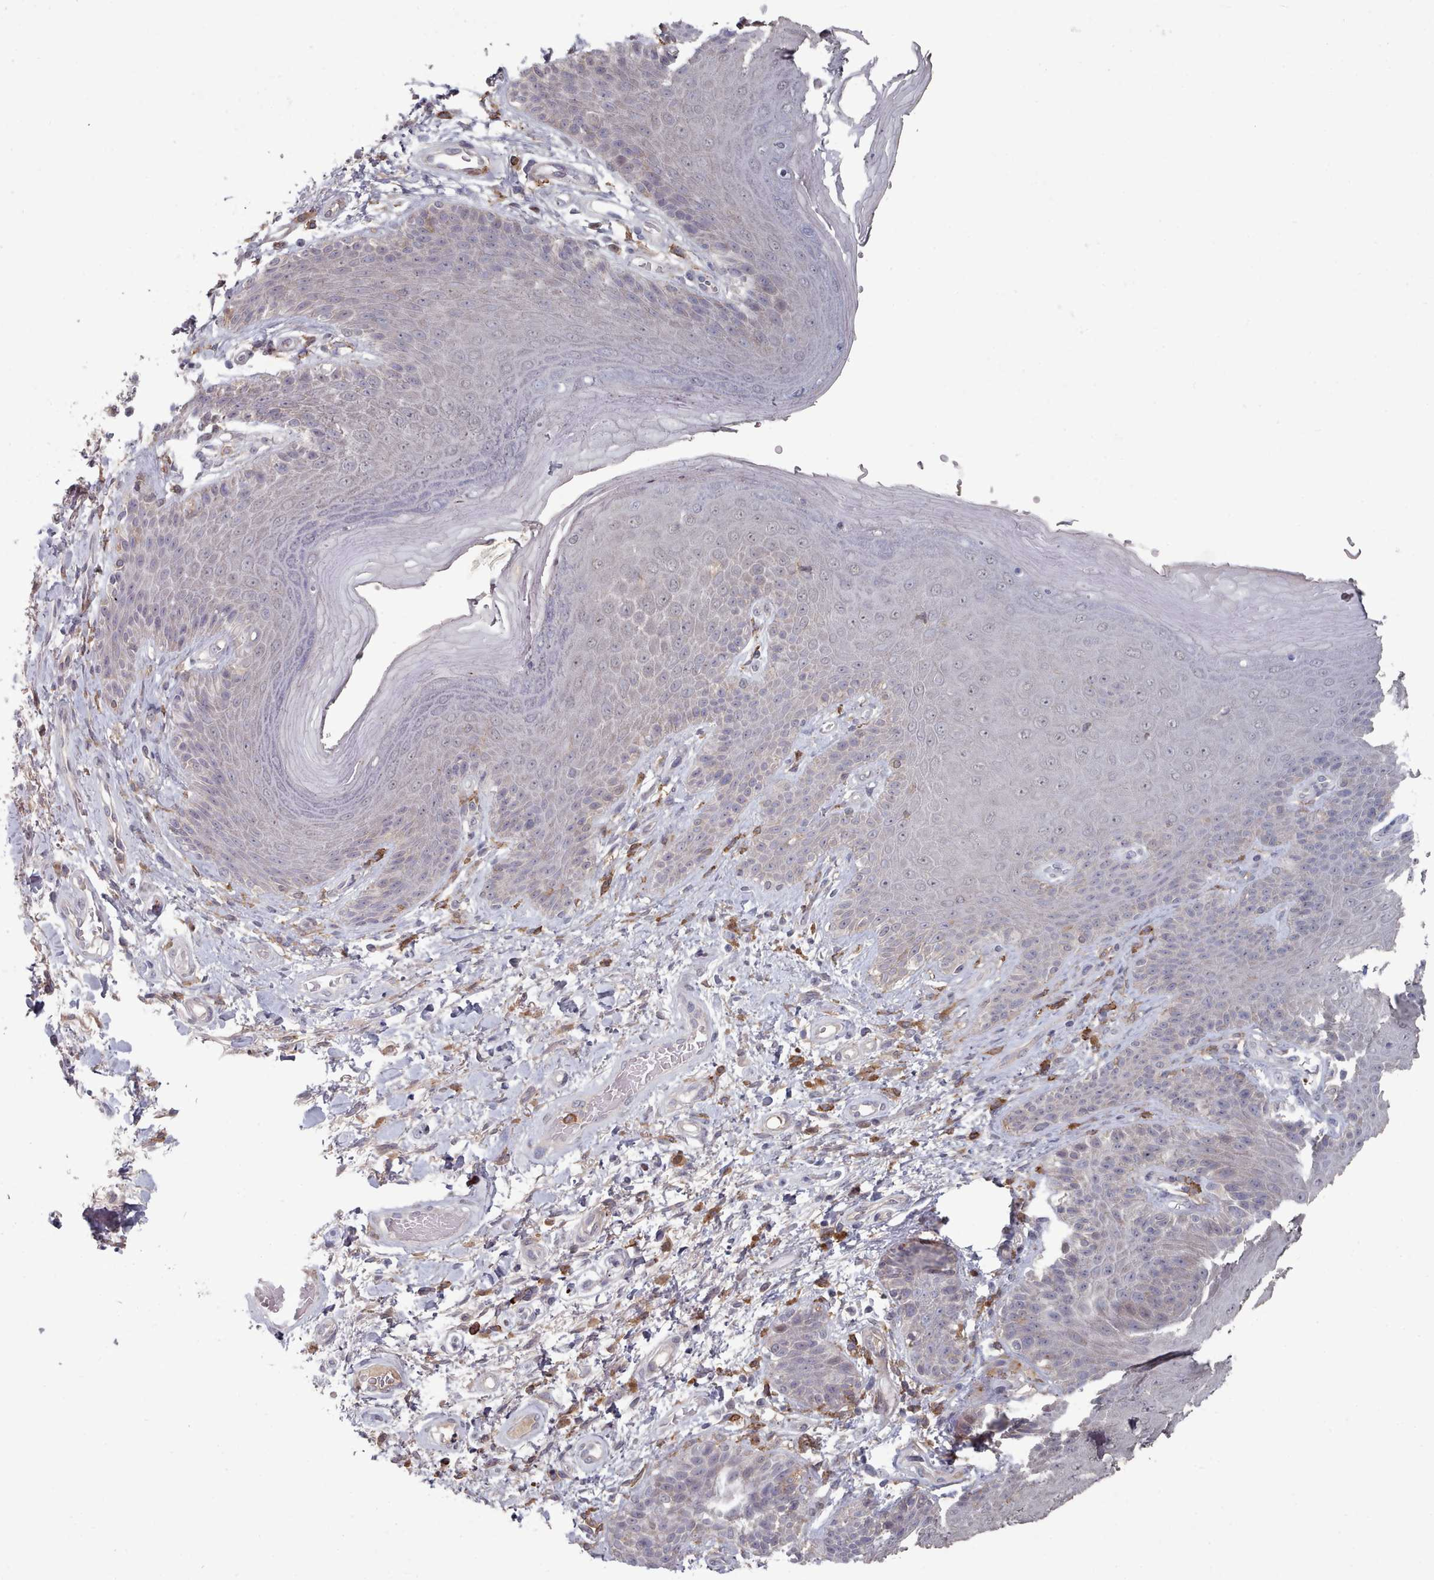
{"staining": {"intensity": "negative", "quantity": "none", "location": "none"}, "tissue": "skin", "cell_type": "Epidermal cells", "image_type": "normal", "snomed": [{"axis": "morphology", "description": "Normal tissue, NOS"}, {"axis": "topography", "description": "Anal"}], "caption": "The image shows no significant positivity in epidermal cells of skin.", "gene": "COL8A2", "patient": {"sex": "female", "age": 89}}